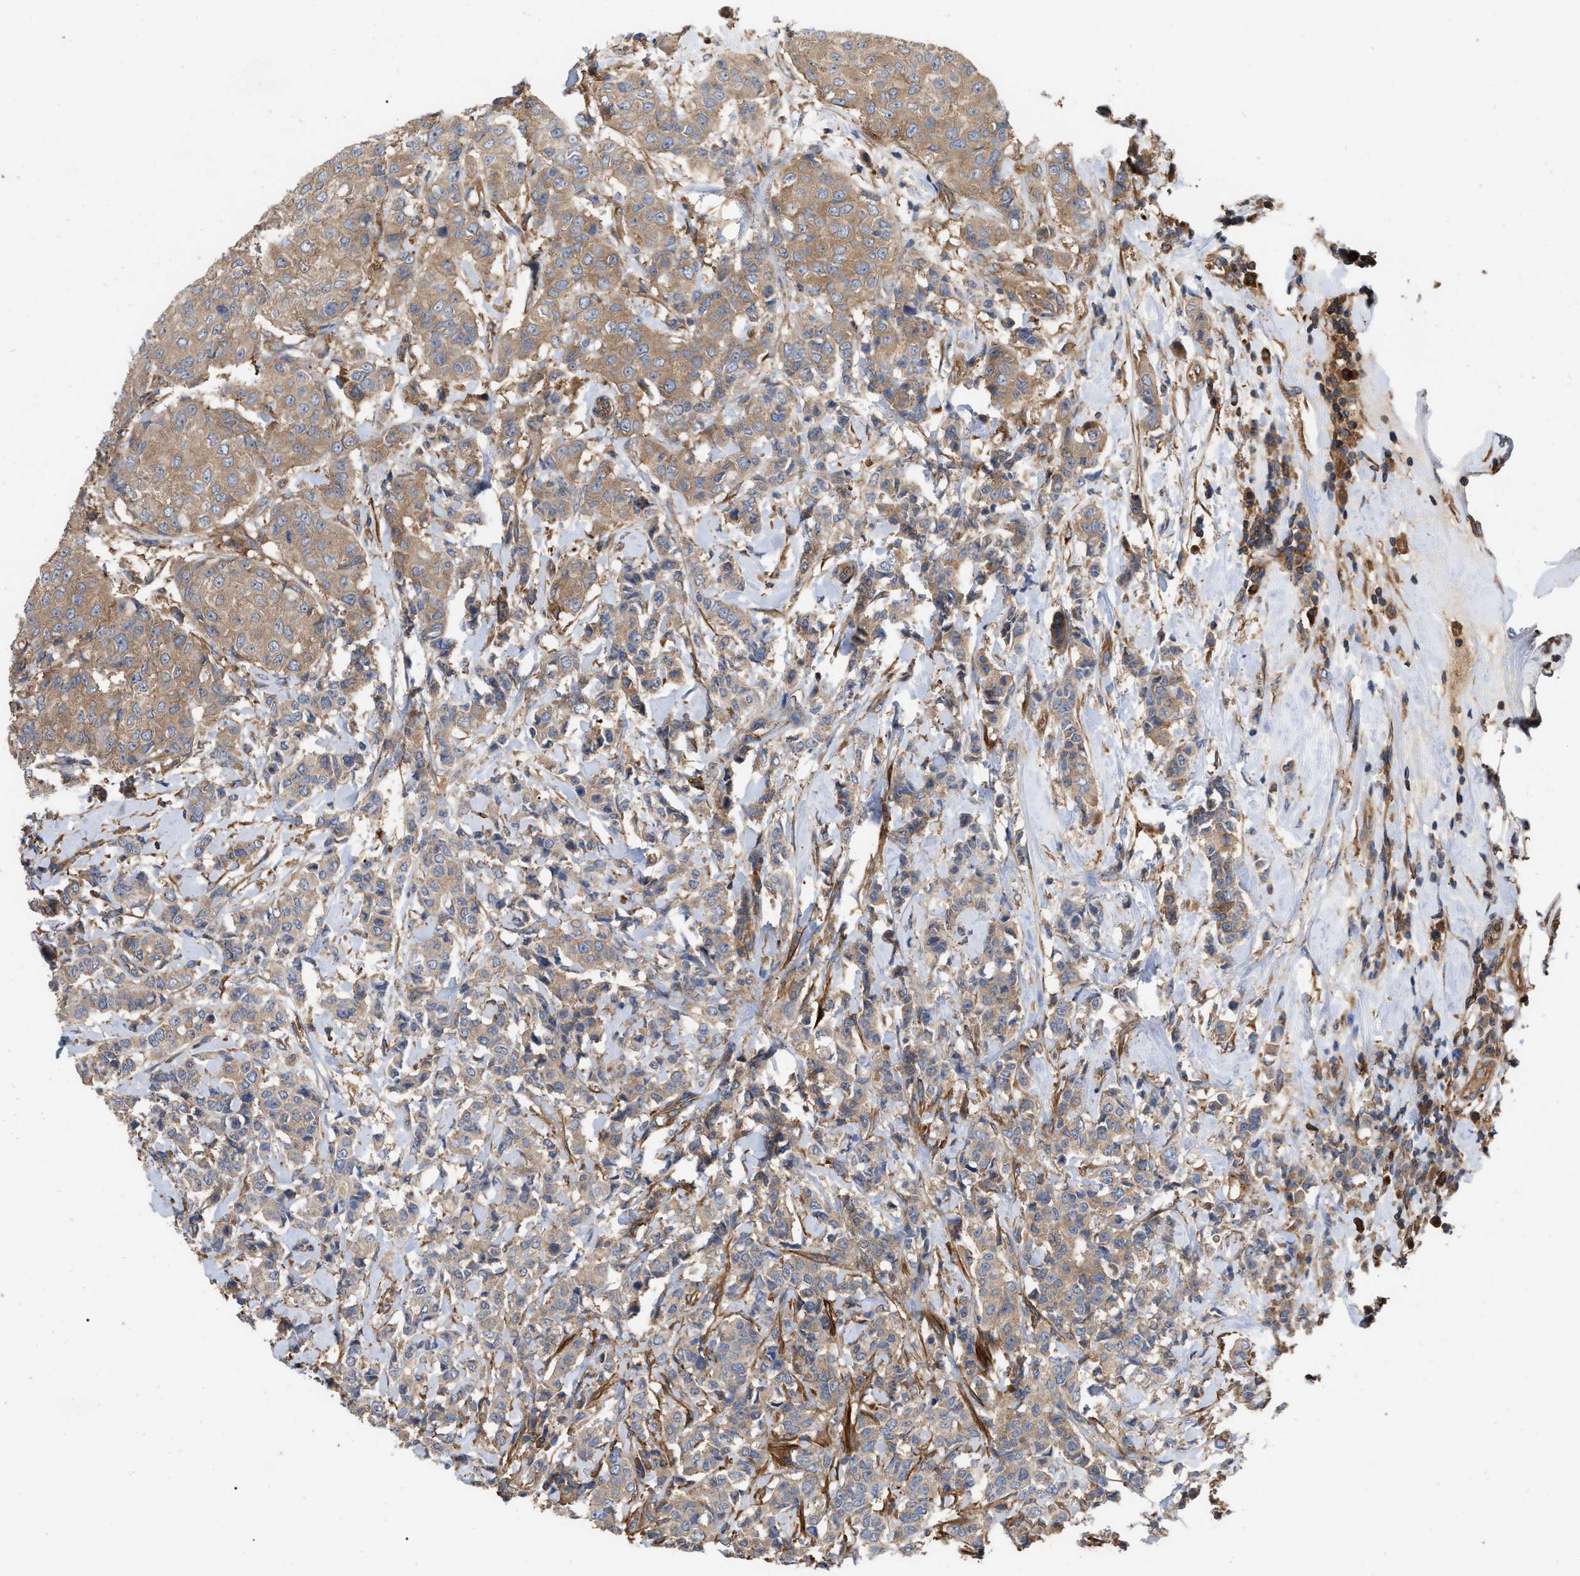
{"staining": {"intensity": "weak", "quantity": ">75%", "location": "cytoplasmic/membranous"}, "tissue": "breast cancer", "cell_type": "Tumor cells", "image_type": "cancer", "snomed": [{"axis": "morphology", "description": "Duct carcinoma"}, {"axis": "topography", "description": "Breast"}], "caption": "A micrograph of human breast cancer (intraductal carcinoma) stained for a protein reveals weak cytoplasmic/membranous brown staining in tumor cells.", "gene": "RABEP1", "patient": {"sex": "female", "age": 27}}